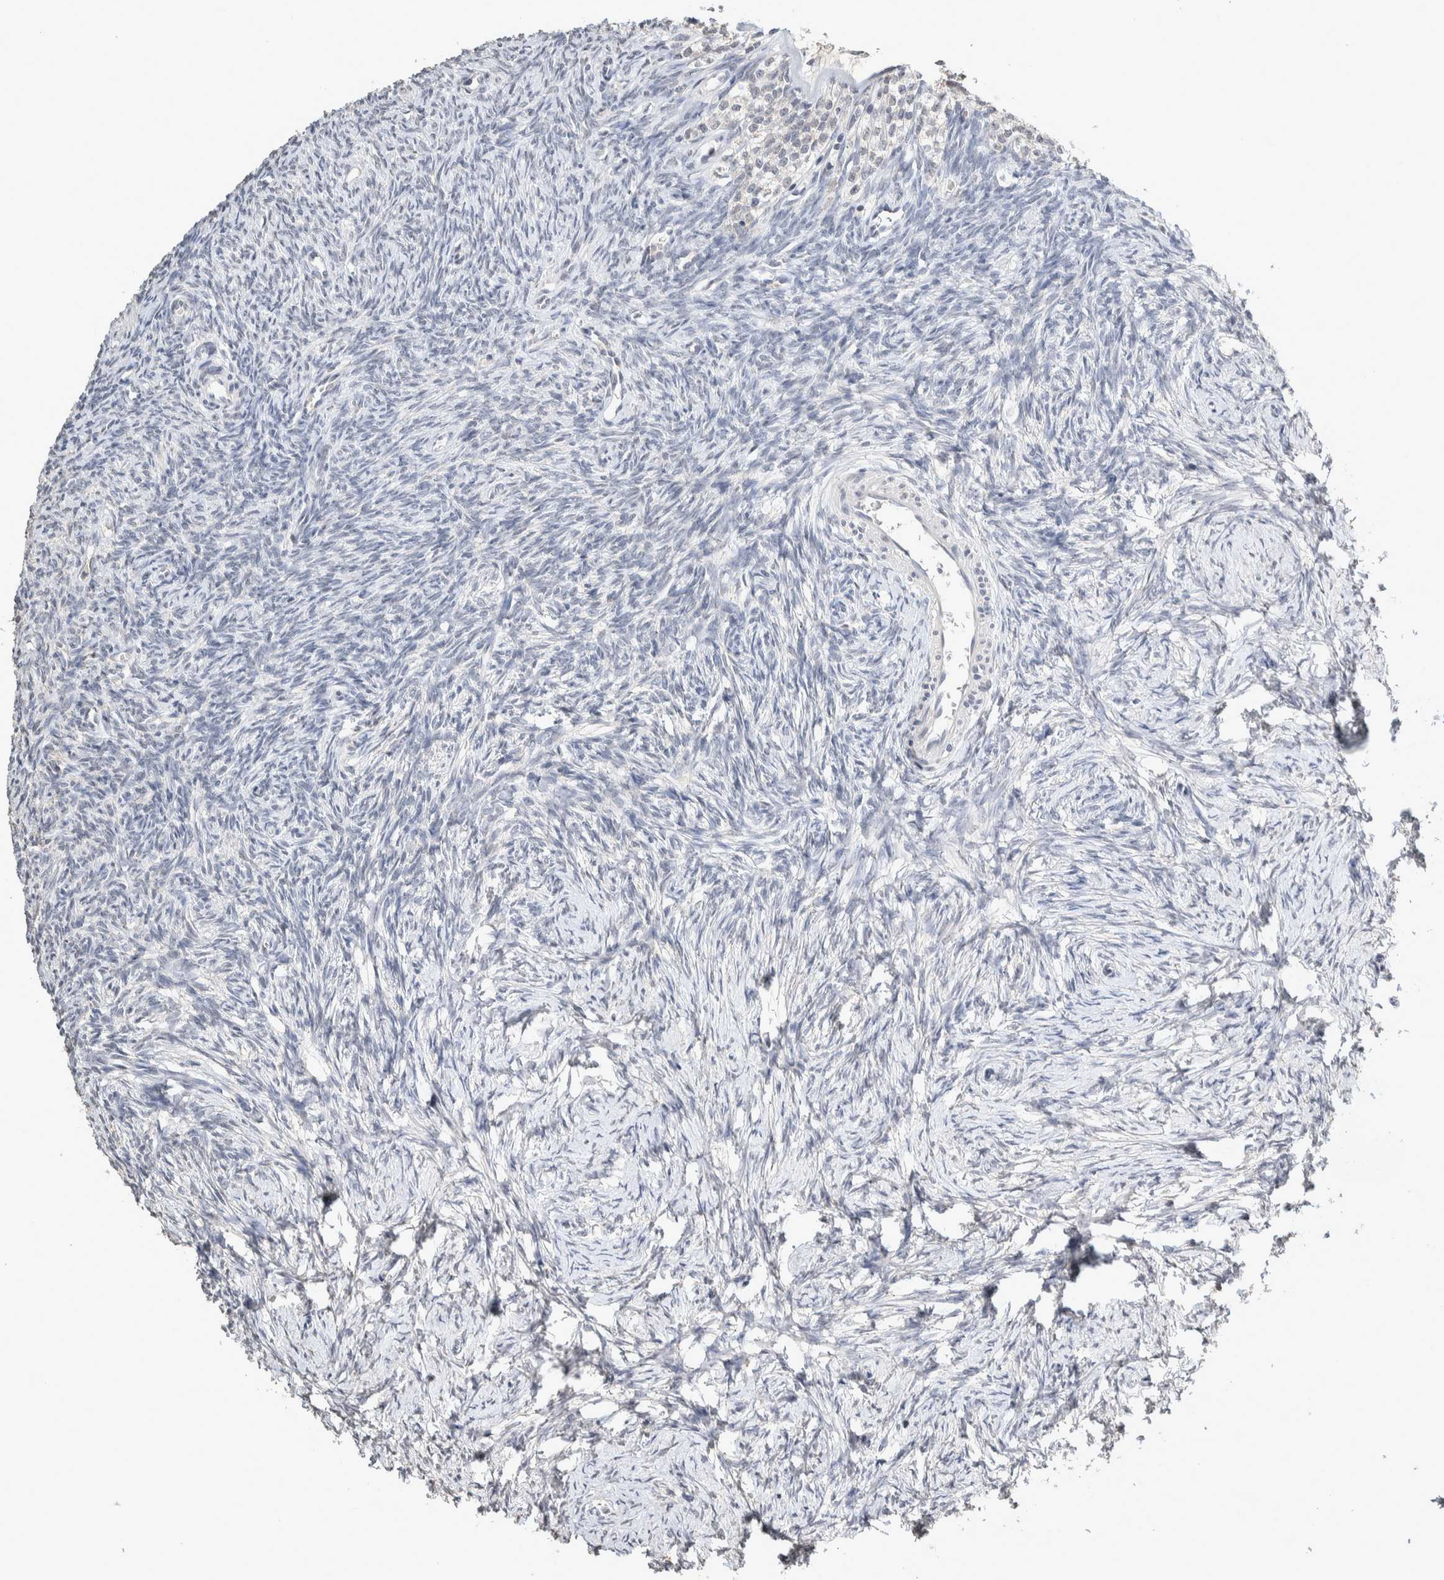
{"staining": {"intensity": "weak", "quantity": "<25%", "location": "cytoplasmic/membranous"}, "tissue": "ovary", "cell_type": "Follicle cells", "image_type": "normal", "snomed": [{"axis": "morphology", "description": "Normal tissue, NOS"}, {"axis": "topography", "description": "Ovary"}], "caption": "Immunohistochemical staining of benign human ovary exhibits no significant expression in follicle cells.", "gene": "CRAT", "patient": {"sex": "female", "age": 34}}